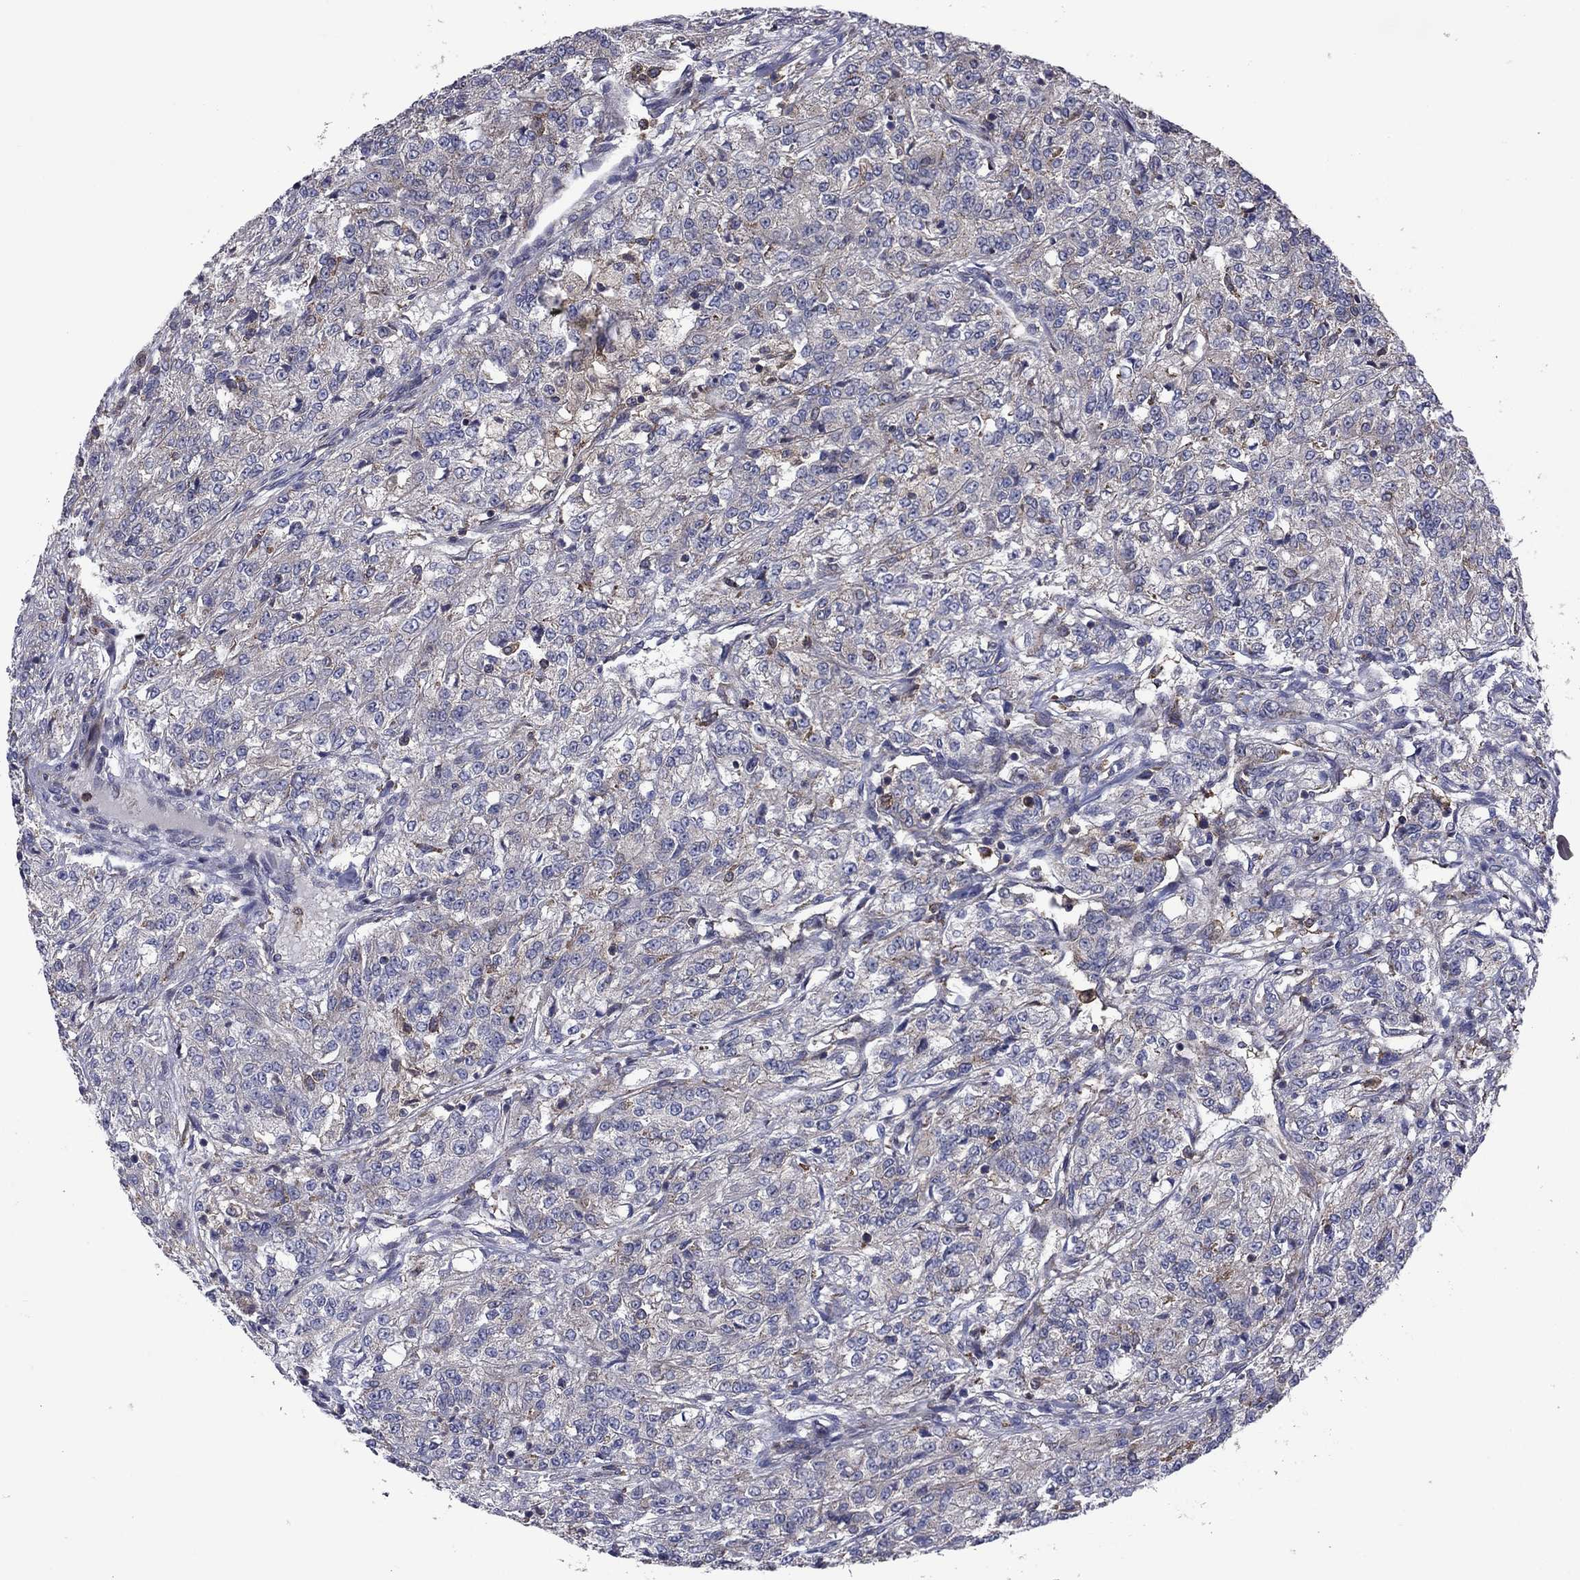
{"staining": {"intensity": "weak", "quantity": "<25%", "location": "cytoplasmic/membranous"}, "tissue": "renal cancer", "cell_type": "Tumor cells", "image_type": "cancer", "snomed": [{"axis": "morphology", "description": "Adenocarcinoma, NOS"}, {"axis": "topography", "description": "Kidney"}], "caption": "Immunohistochemical staining of adenocarcinoma (renal) displays no significant positivity in tumor cells.", "gene": "MEA1", "patient": {"sex": "female", "age": 63}}